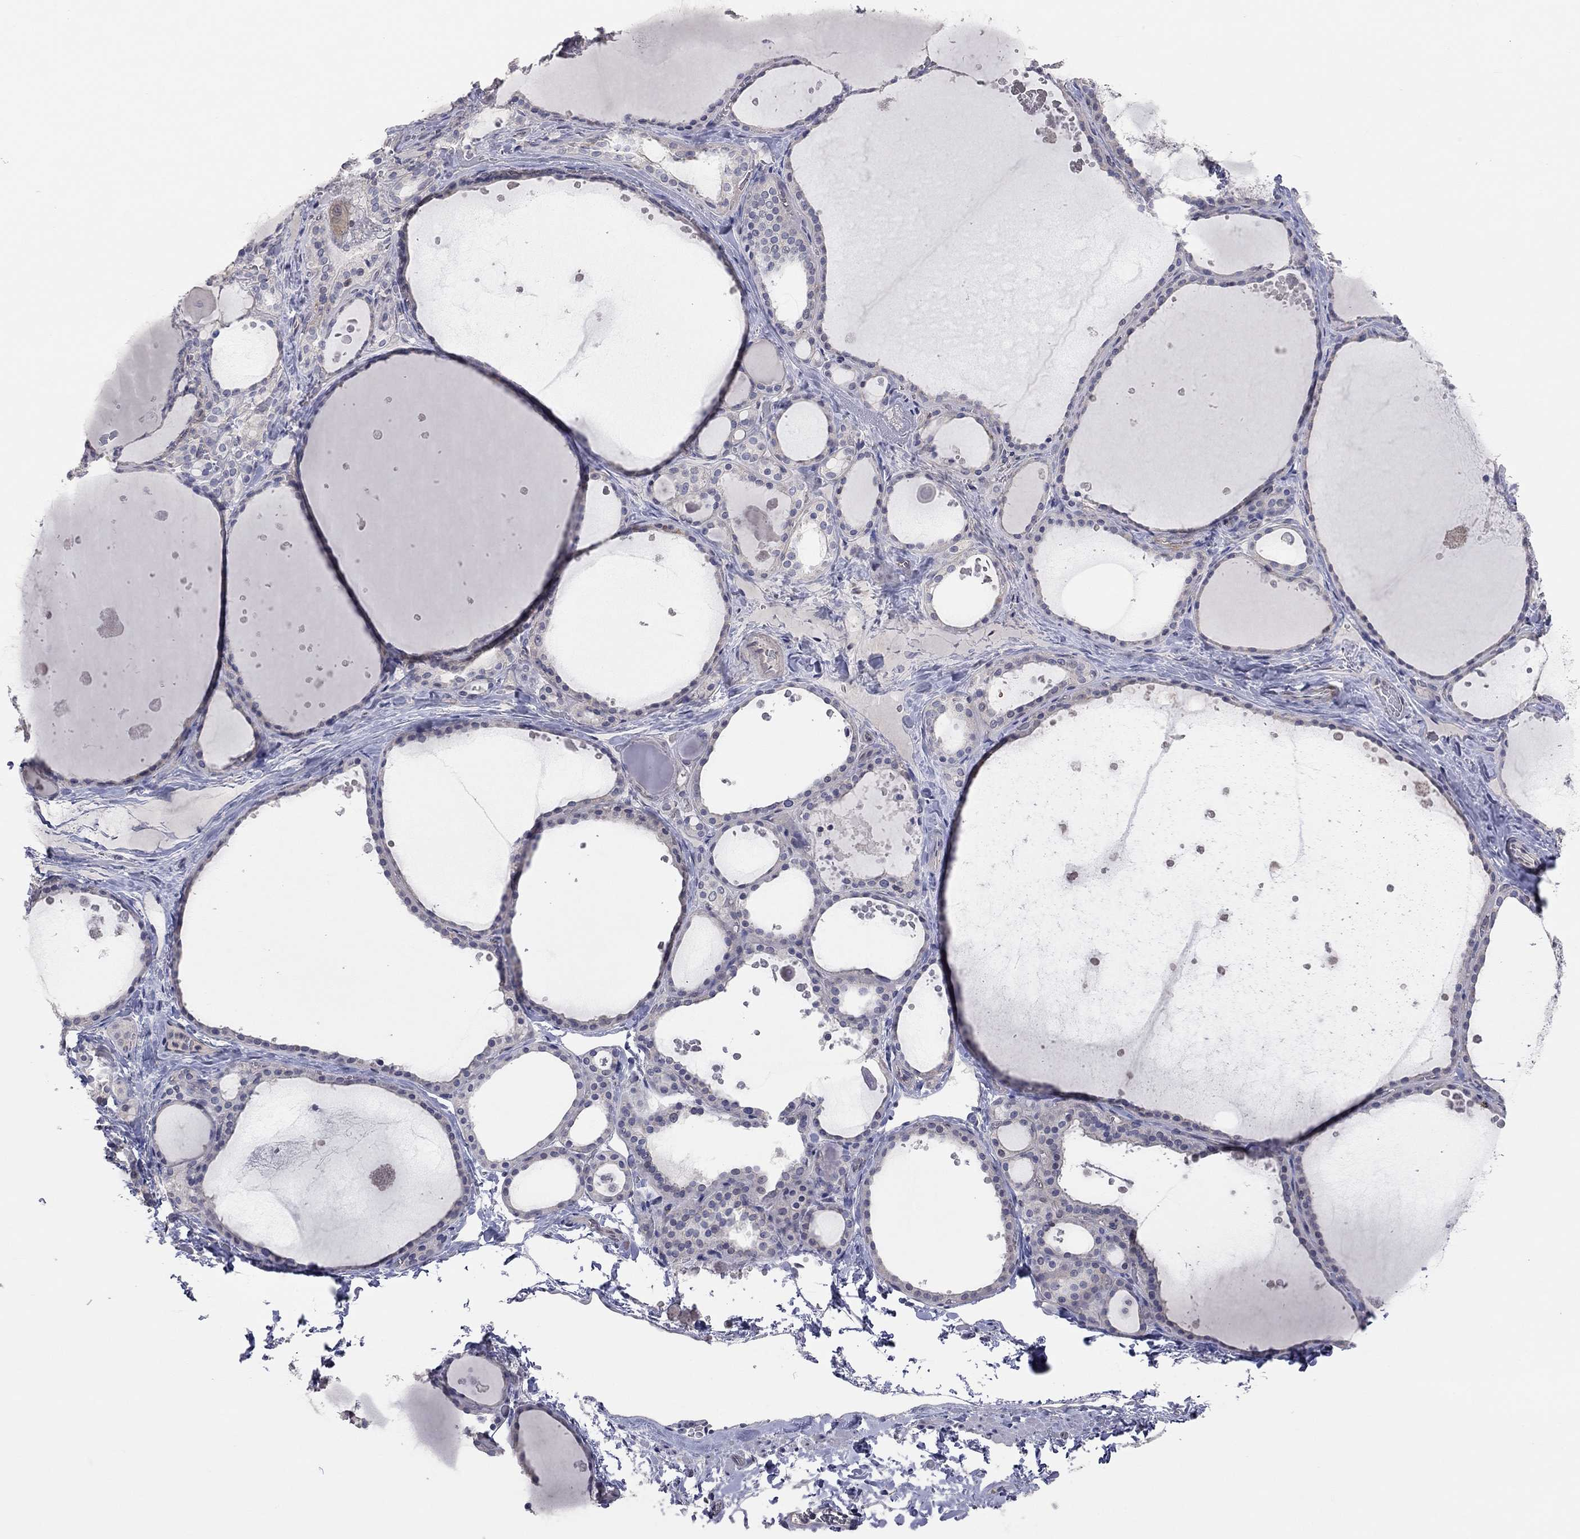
{"staining": {"intensity": "negative", "quantity": "none", "location": "none"}, "tissue": "thyroid gland", "cell_type": "Glandular cells", "image_type": "normal", "snomed": [{"axis": "morphology", "description": "Normal tissue, NOS"}, {"axis": "topography", "description": "Thyroid gland"}], "caption": "Immunohistochemical staining of benign thyroid gland reveals no significant staining in glandular cells.", "gene": "KCNB1", "patient": {"sex": "male", "age": 63}}